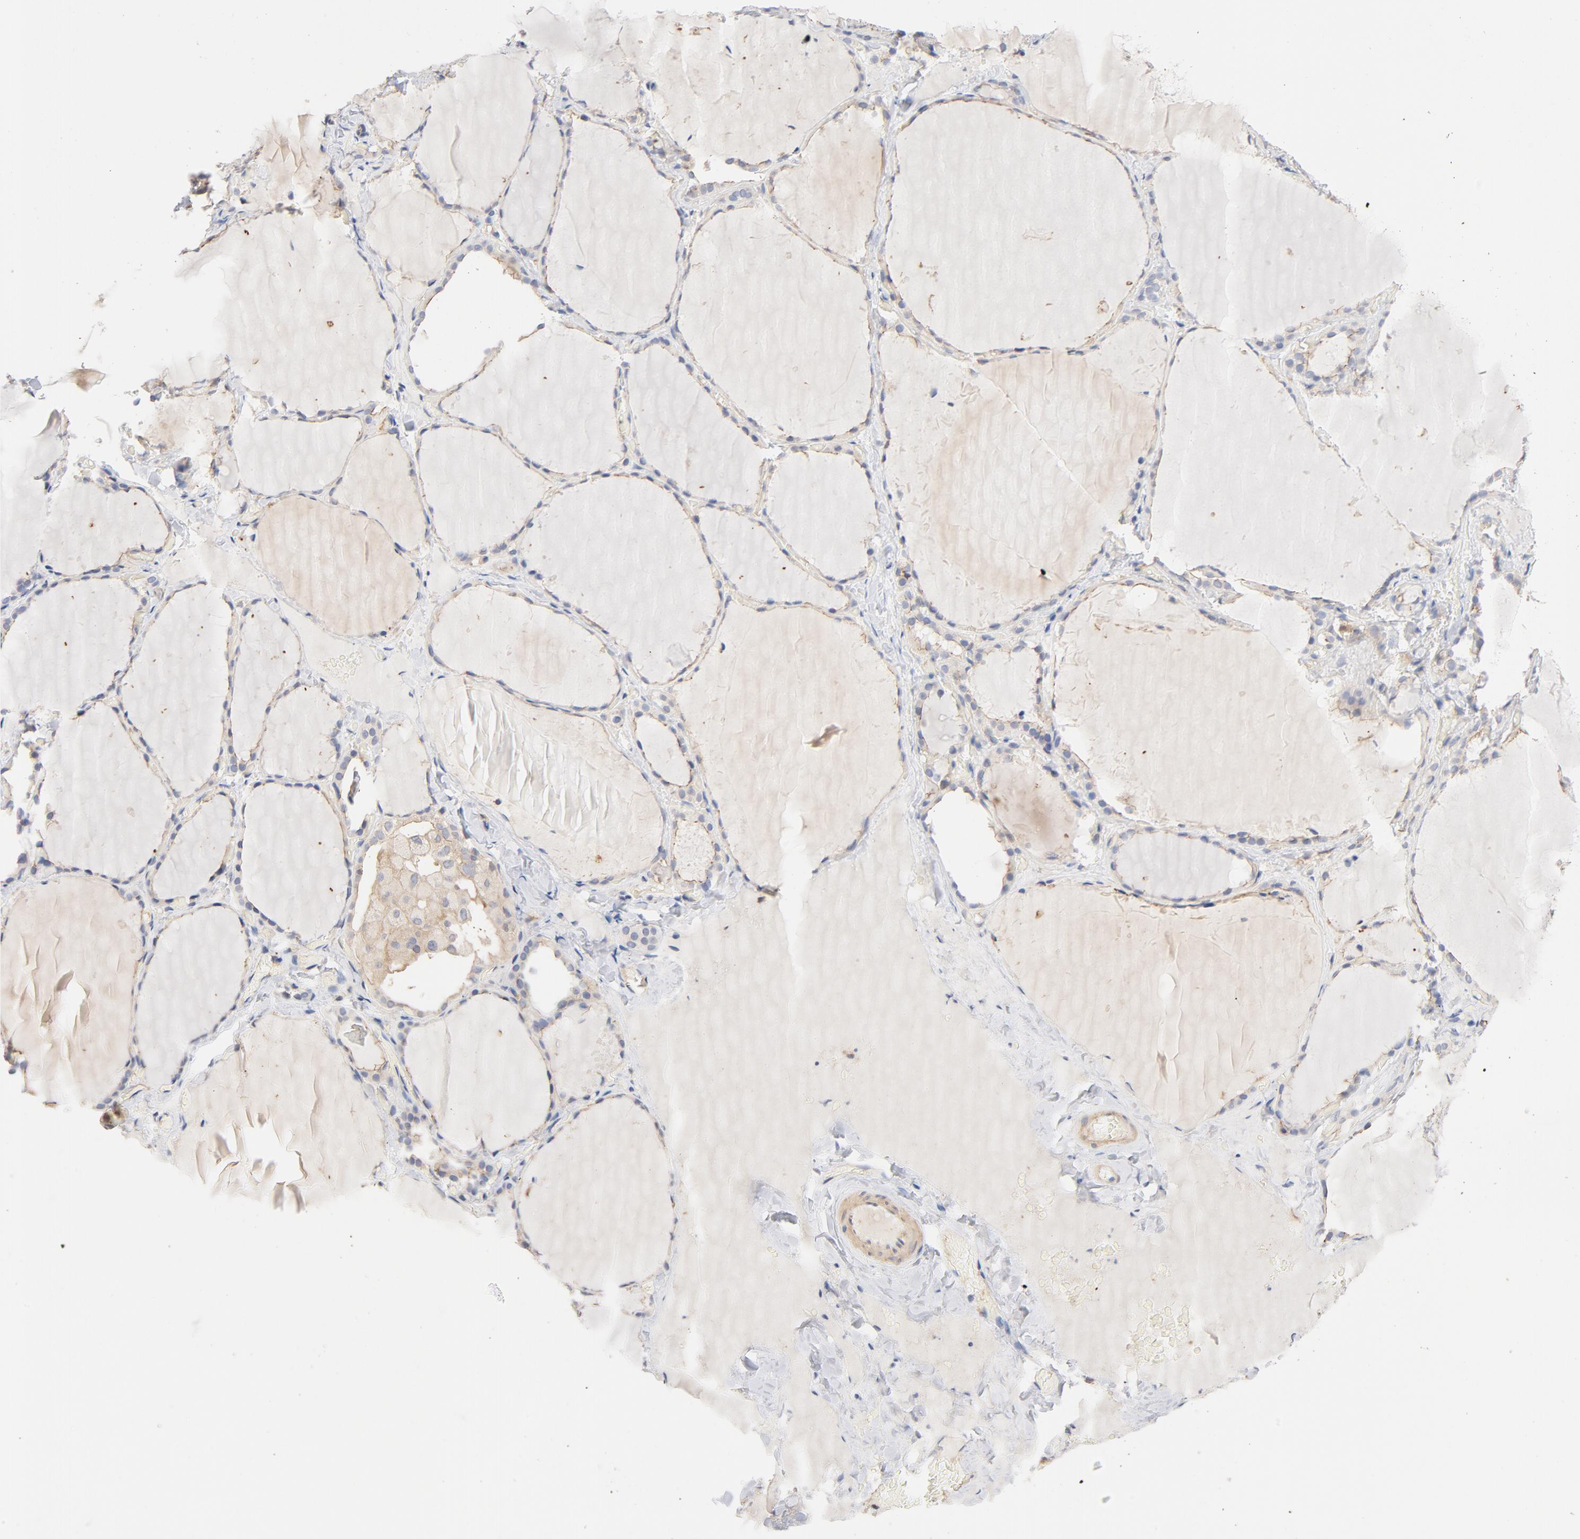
{"staining": {"intensity": "moderate", "quantity": "25%-75%", "location": "cytoplasmic/membranous"}, "tissue": "thyroid gland", "cell_type": "Glandular cells", "image_type": "normal", "snomed": [{"axis": "morphology", "description": "Normal tissue, NOS"}, {"axis": "topography", "description": "Thyroid gland"}], "caption": "Glandular cells display medium levels of moderate cytoplasmic/membranous expression in approximately 25%-75% of cells in benign thyroid gland.", "gene": "STRN3", "patient": {"sex": "female", "age": 22}}